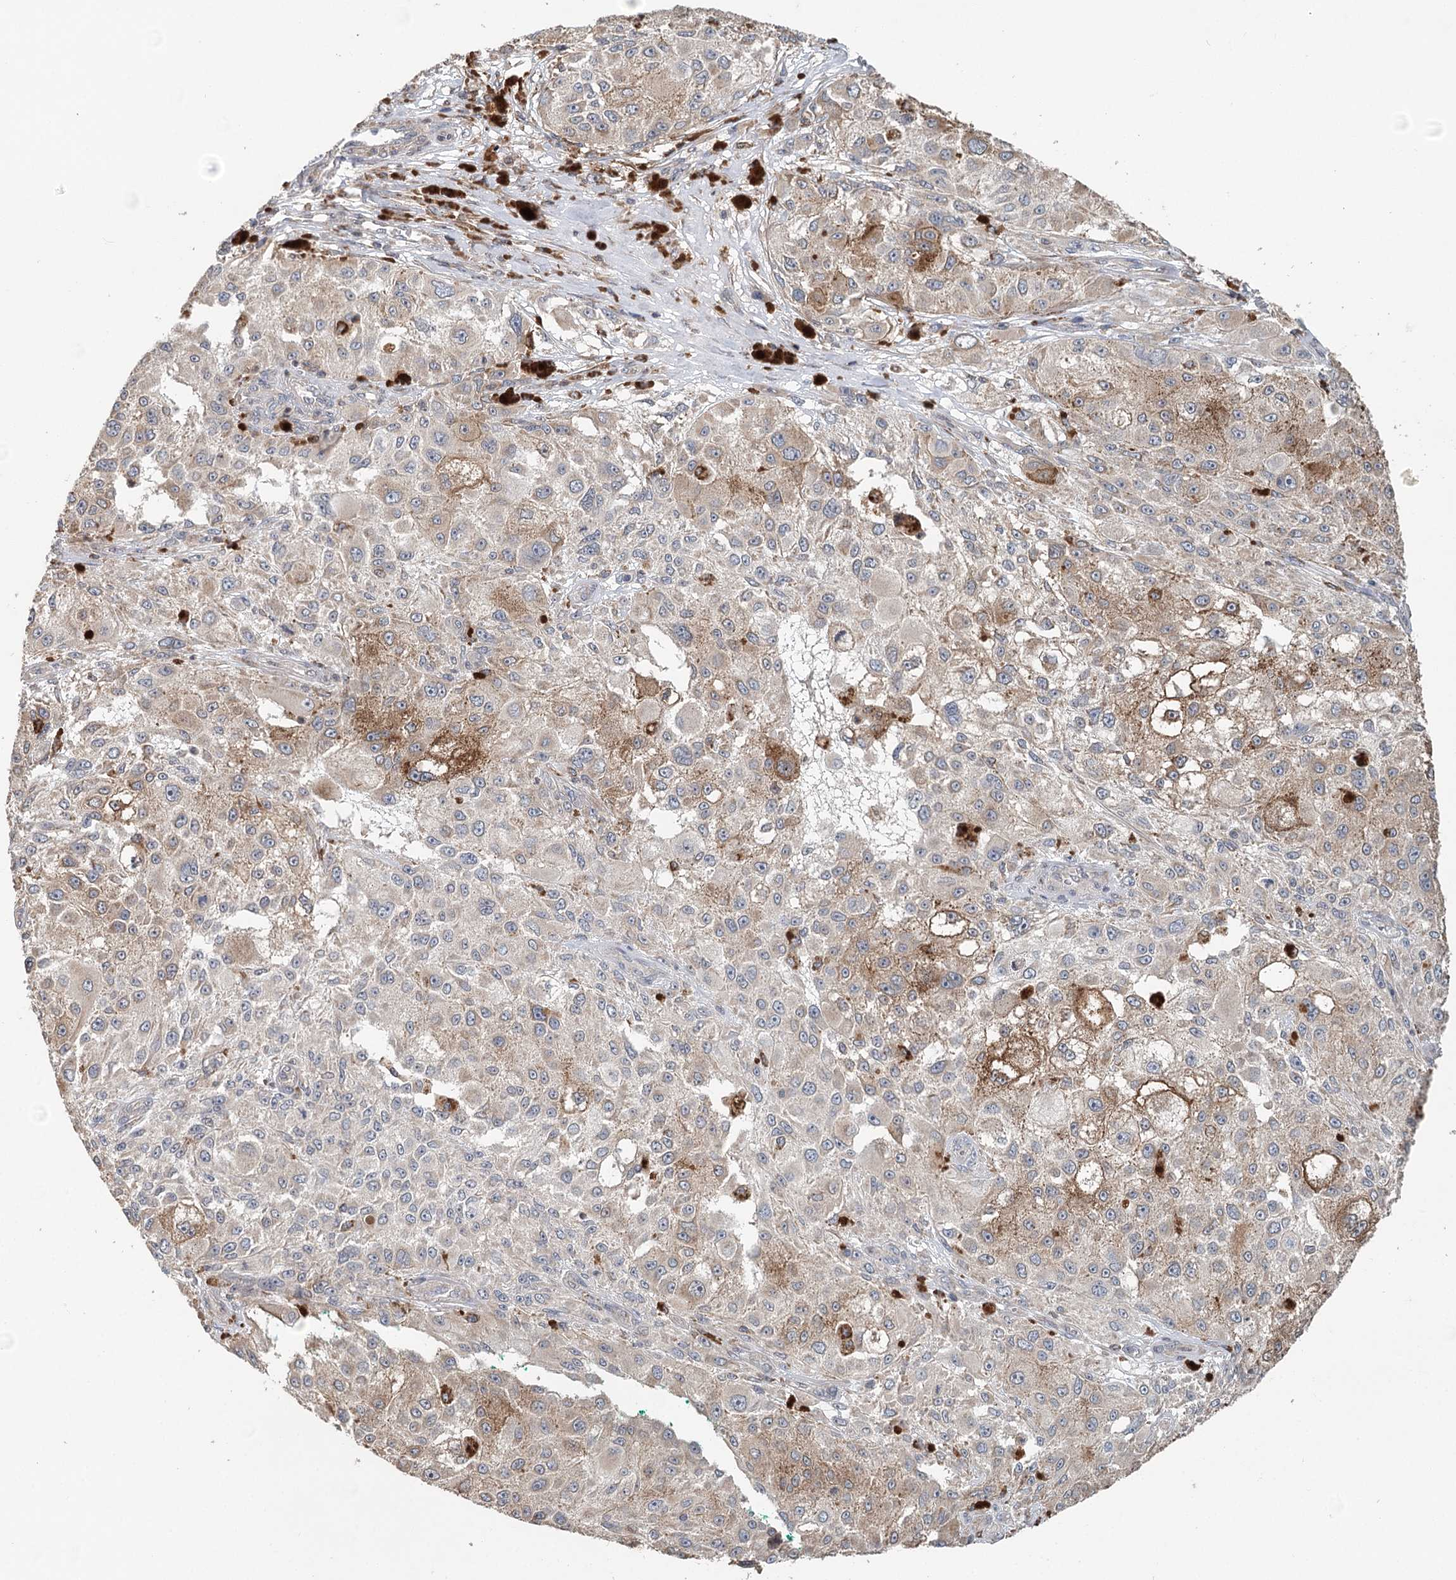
{"staining": {"intensity": "weak", "quantity": "25%-75%", "location": "cytoplasmic/membranous"}, "tissue": "melanoma", "cell_type": "Tumor cells", "image_type": "cancer", "snomed": [{"axis": "morphology", "description": "Necrosis, NOS"}, {"axis": "morphology", "description": "Malignant melanoma, NOS"}, {"axis": "topography", "description": "Skin"}], "caption": "Melanoma stained for a protein (brown) displays weak cytoplasmic/membranous positive expression in approximately 25%-75% of tumor cells.", "gene": "RNF111", "patient": {"sex": "female", "age": 87}}